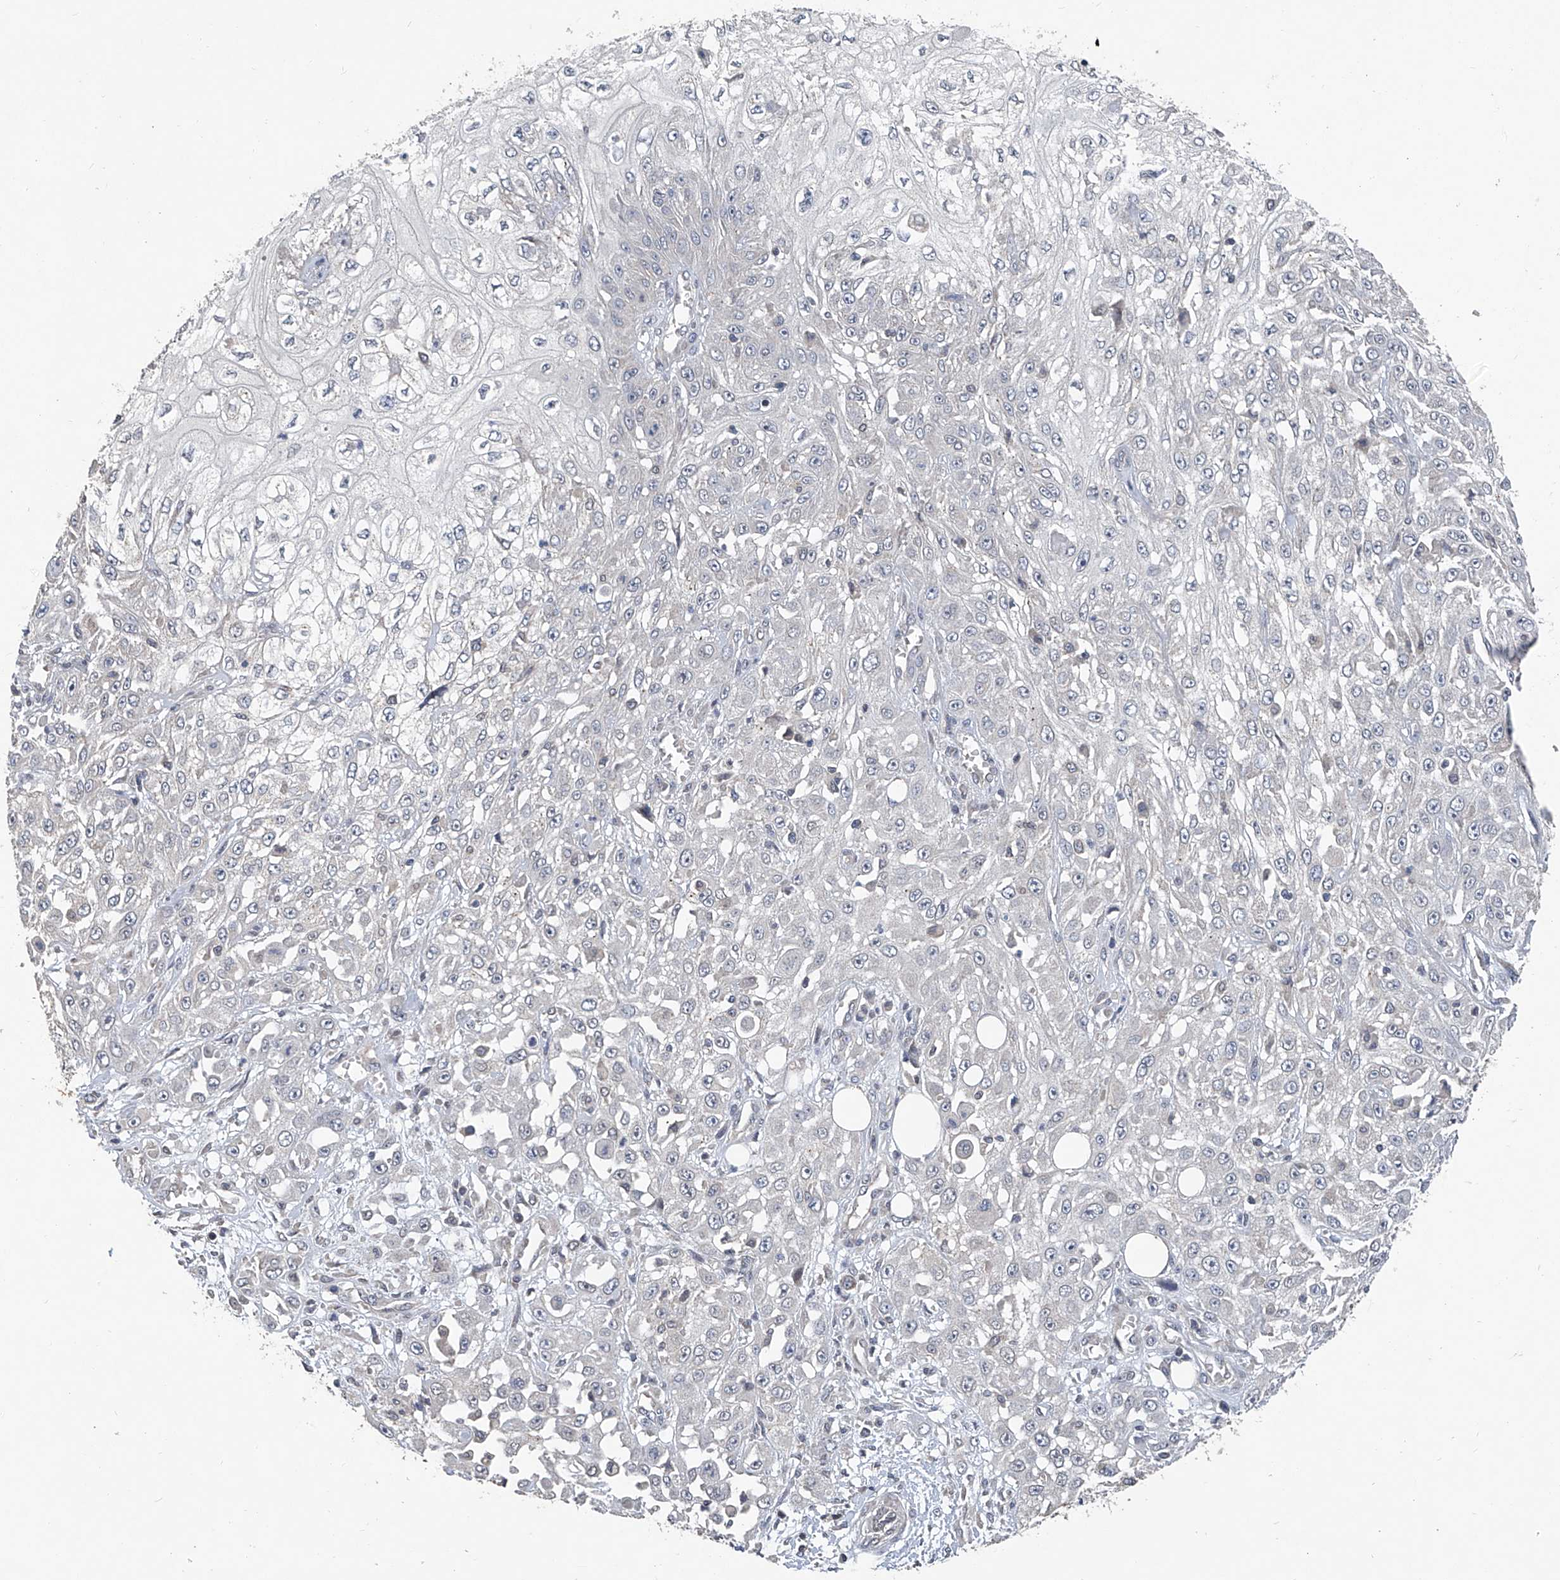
{"staining": {"intensity": "negative", "quantity": "none", "location": "none"}, "tissue": "skin cancer", "cell_type": "Tumor cells", "image_type": "cancer", "snomed": [{"axis": "morphology", "description": "Squamous cell carcinoma, NOS"}, {"axis": "morphology", "description": "Squamous cell carcinoma, metastatic, NOS"}, {"axis": "topography", "description": "Skin"}, {"axis": "topography", "description": "Lymph node"}], "caption": "Image shows no protein staining in tumor cells of skin cancer (metastatic squamous cell carcinoma) tissue.", "gene": "BCKDHB", "patient": {"sex": "male", "age": 75}}